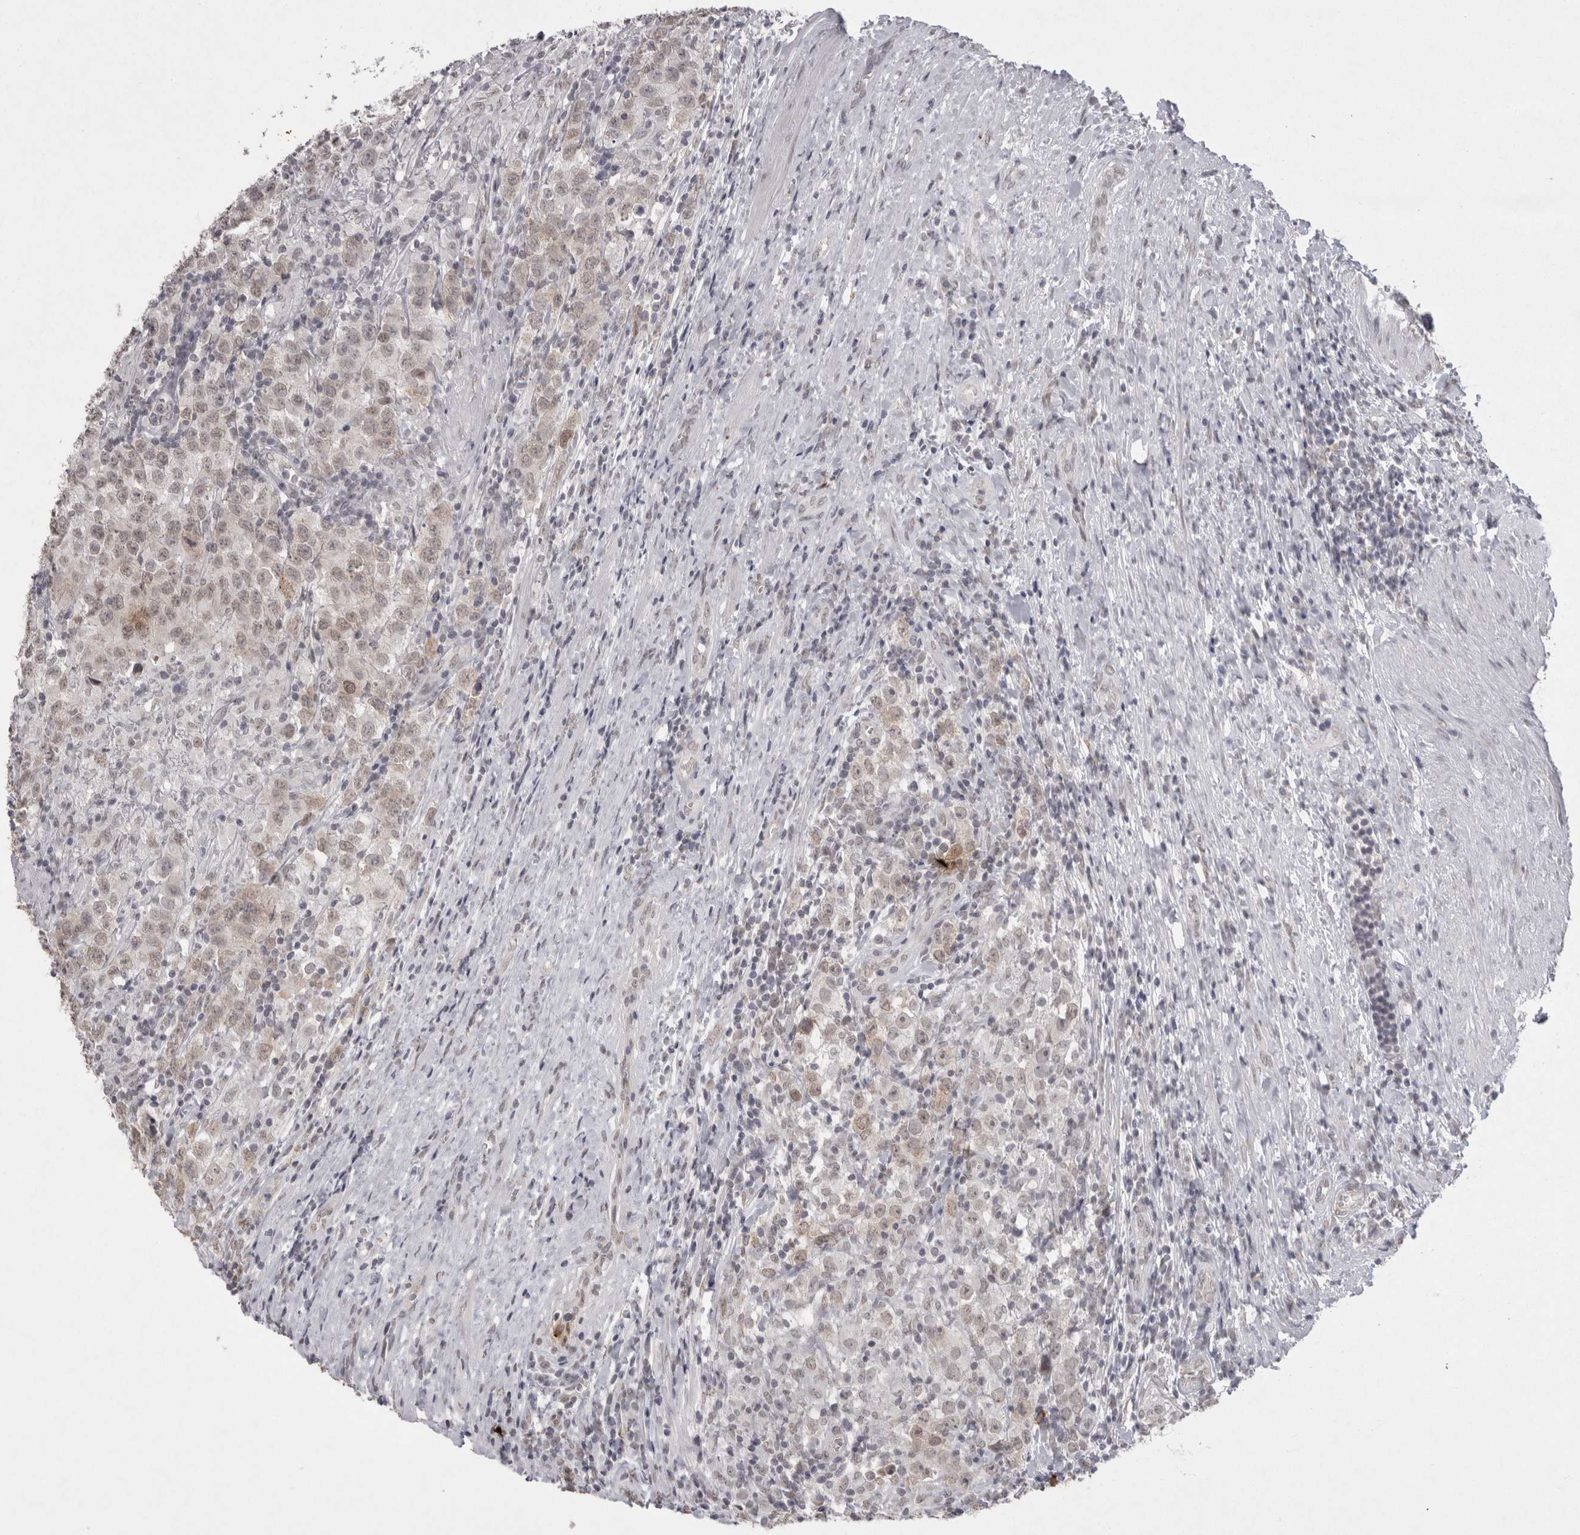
{"staining": {"intensity": "weak", "quantity": ">75%", "location": "nuclear"}, "tissue": "testis cancer", "cell_type": "Tumor cells", "image_type": "cancer", "snomed": [{"axis": "morphology", "description": "Seminoma, NOS"}, {"axis": "morphology", "description": "Carcinoma, Embryonal, NOS"}, {"axis": "topography", "description": "Testis"}], "caption": "The immunohistochemical stain shows weak nuclear expression in tumor cells of testis cancer tissue.", "gene": "DDX4", "patient": {"sex": "male", "age": 43}}